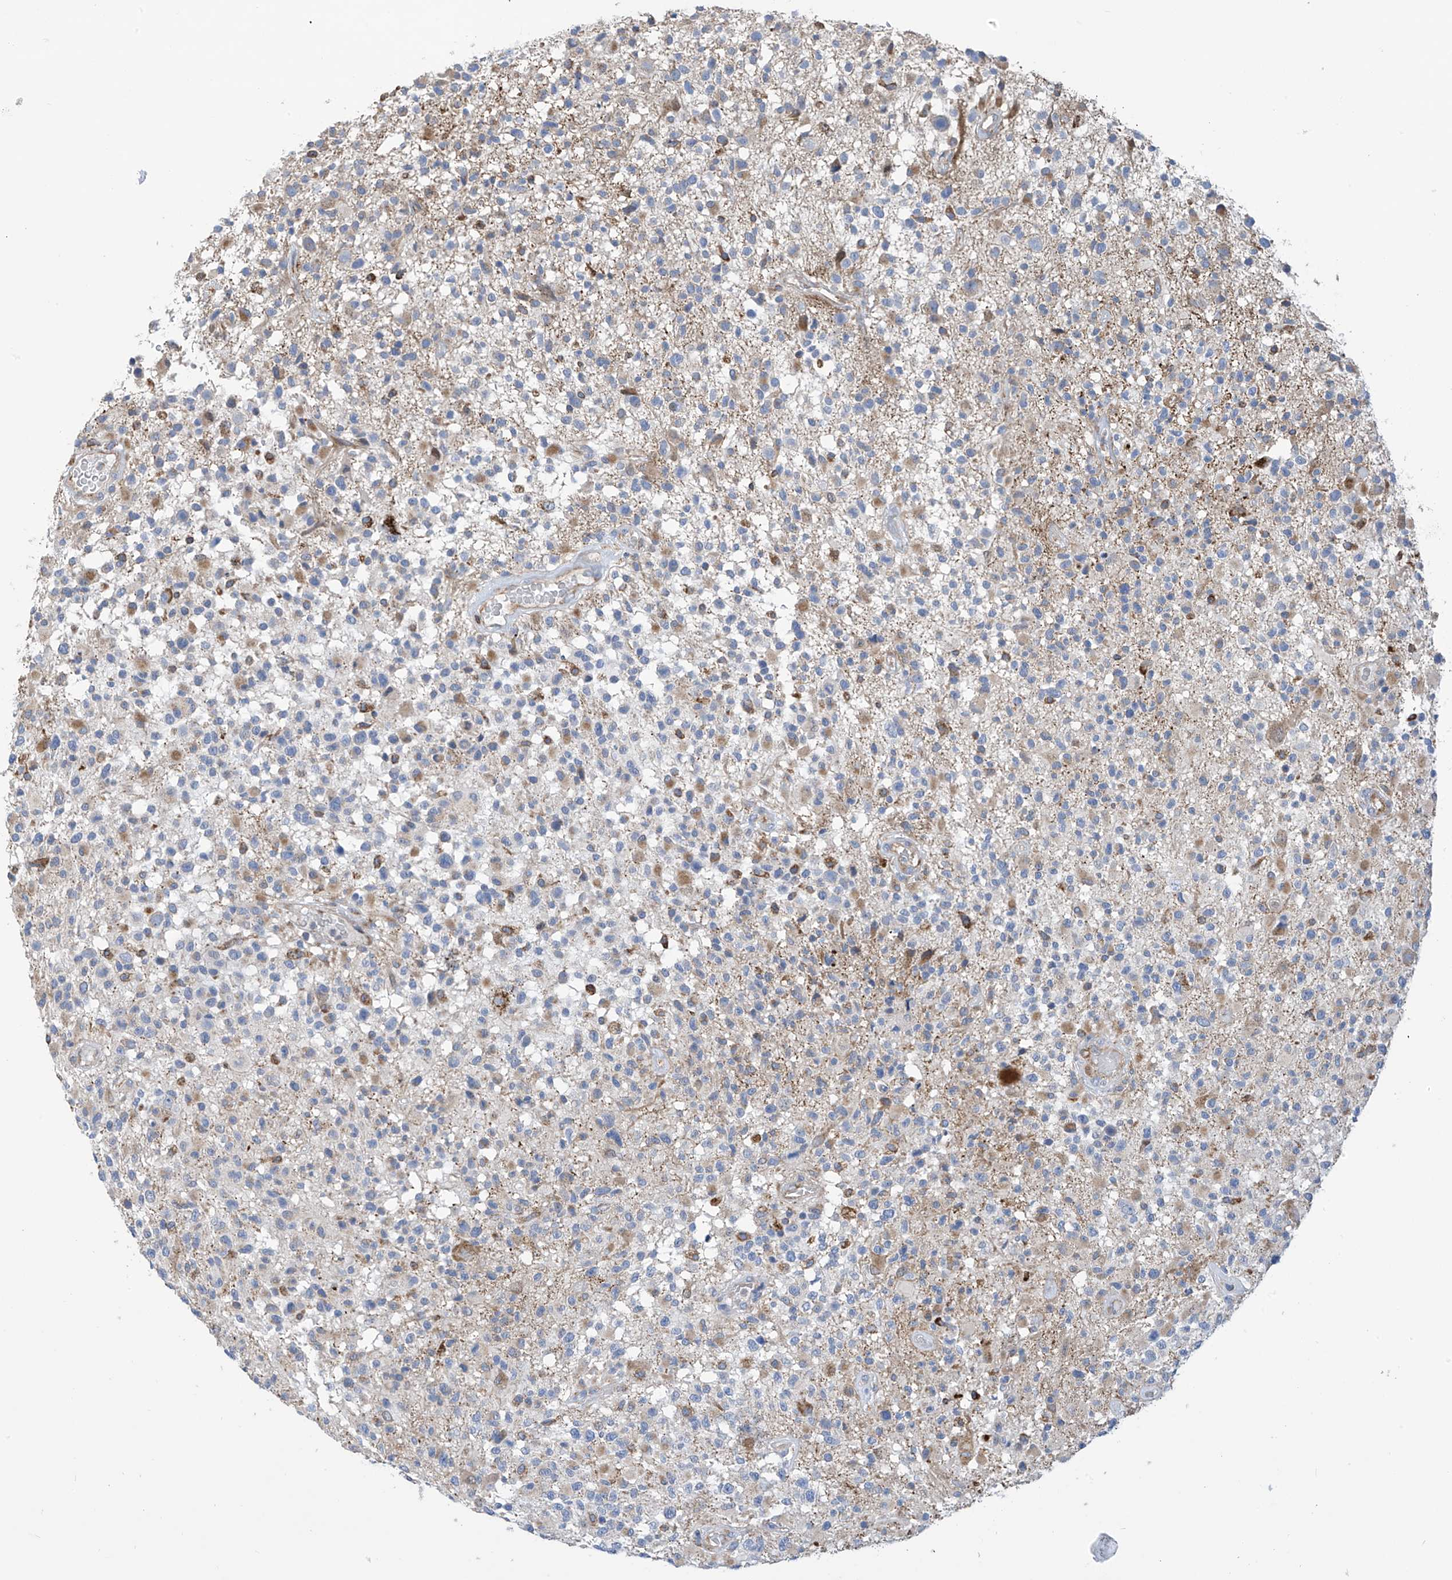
{"staining": {"intensity": "moderate", "quantity": "<25%", "location": "cytoplasmic/membranous"}, "tissue": "glioma", "cell_type": "Tumor cells", "image_type": "cancer", "snomed": [{"axis": "morphology", "description": "Glioma, malignant, High grade"}, {"axis": "morphology", "description": "Glioblastoma, NOS"}, {"axis": "topography", "description": "Brain"}], "caption": "About <25% of tumor cells in human glioma reveal moderate cytoplasmic/membranous protein staining as visualized by brown immunohistochemical staining.", "gene": "EIF5B", "patient": {"sex": "male", "age": 60}}